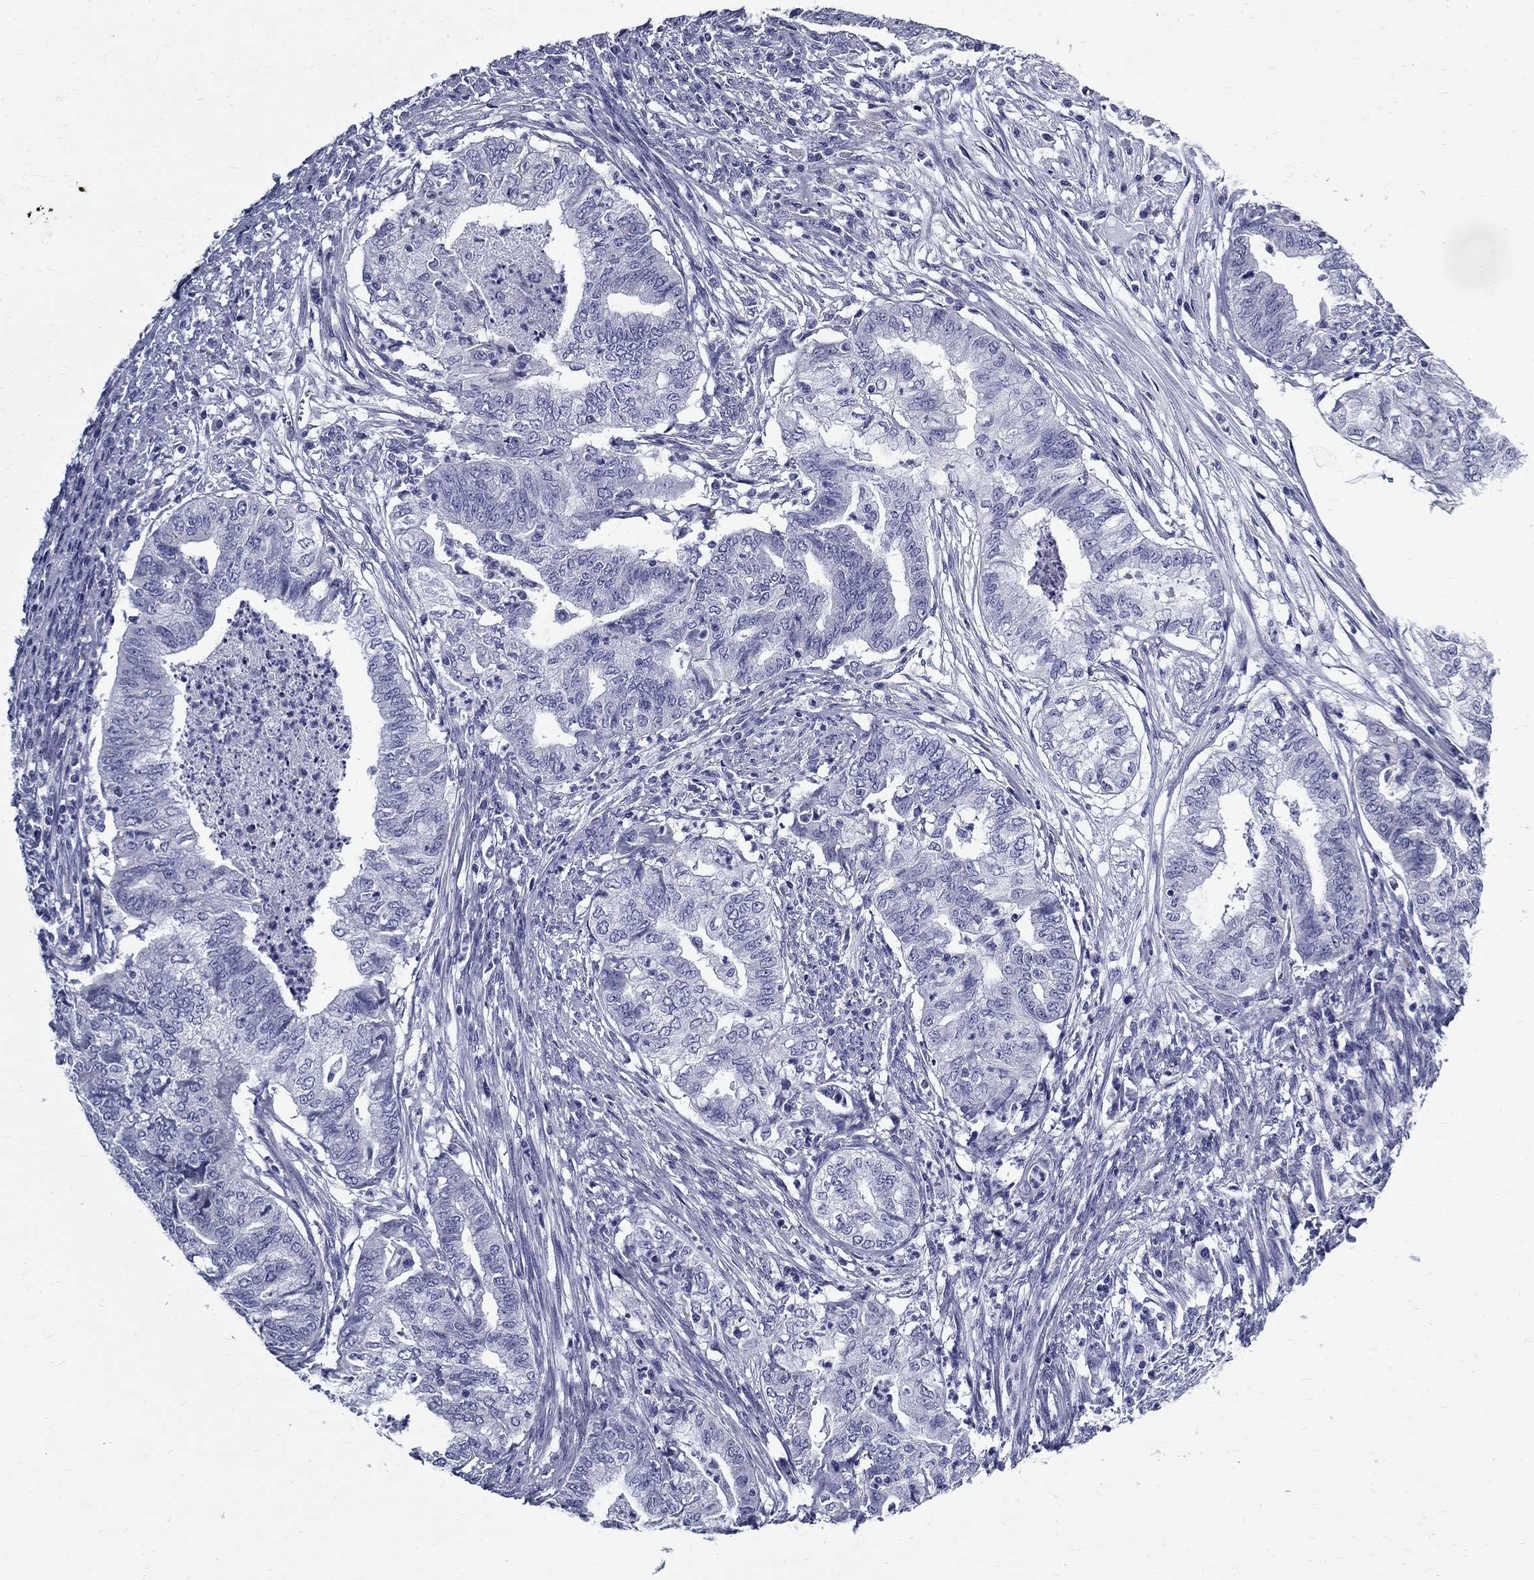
{"staining": {"intensity": "negative", "quantity": "none", "location": "none"}, "tissue": "endometrial cancer", "cell_type": "Tumor cells", "image_type": "cancer", "snomed": [{"axis": "morphology", "description": "Adenocarcinoma, NOS"}, {"axis": "topography", "description": "Endometrium"}], "caption": "Micrograph shows no significant protein expression in tumor cells of adenocarcinoma (endometrial).", "gene": "TGM4", "patient": {"sex": "female", "age": 79}}